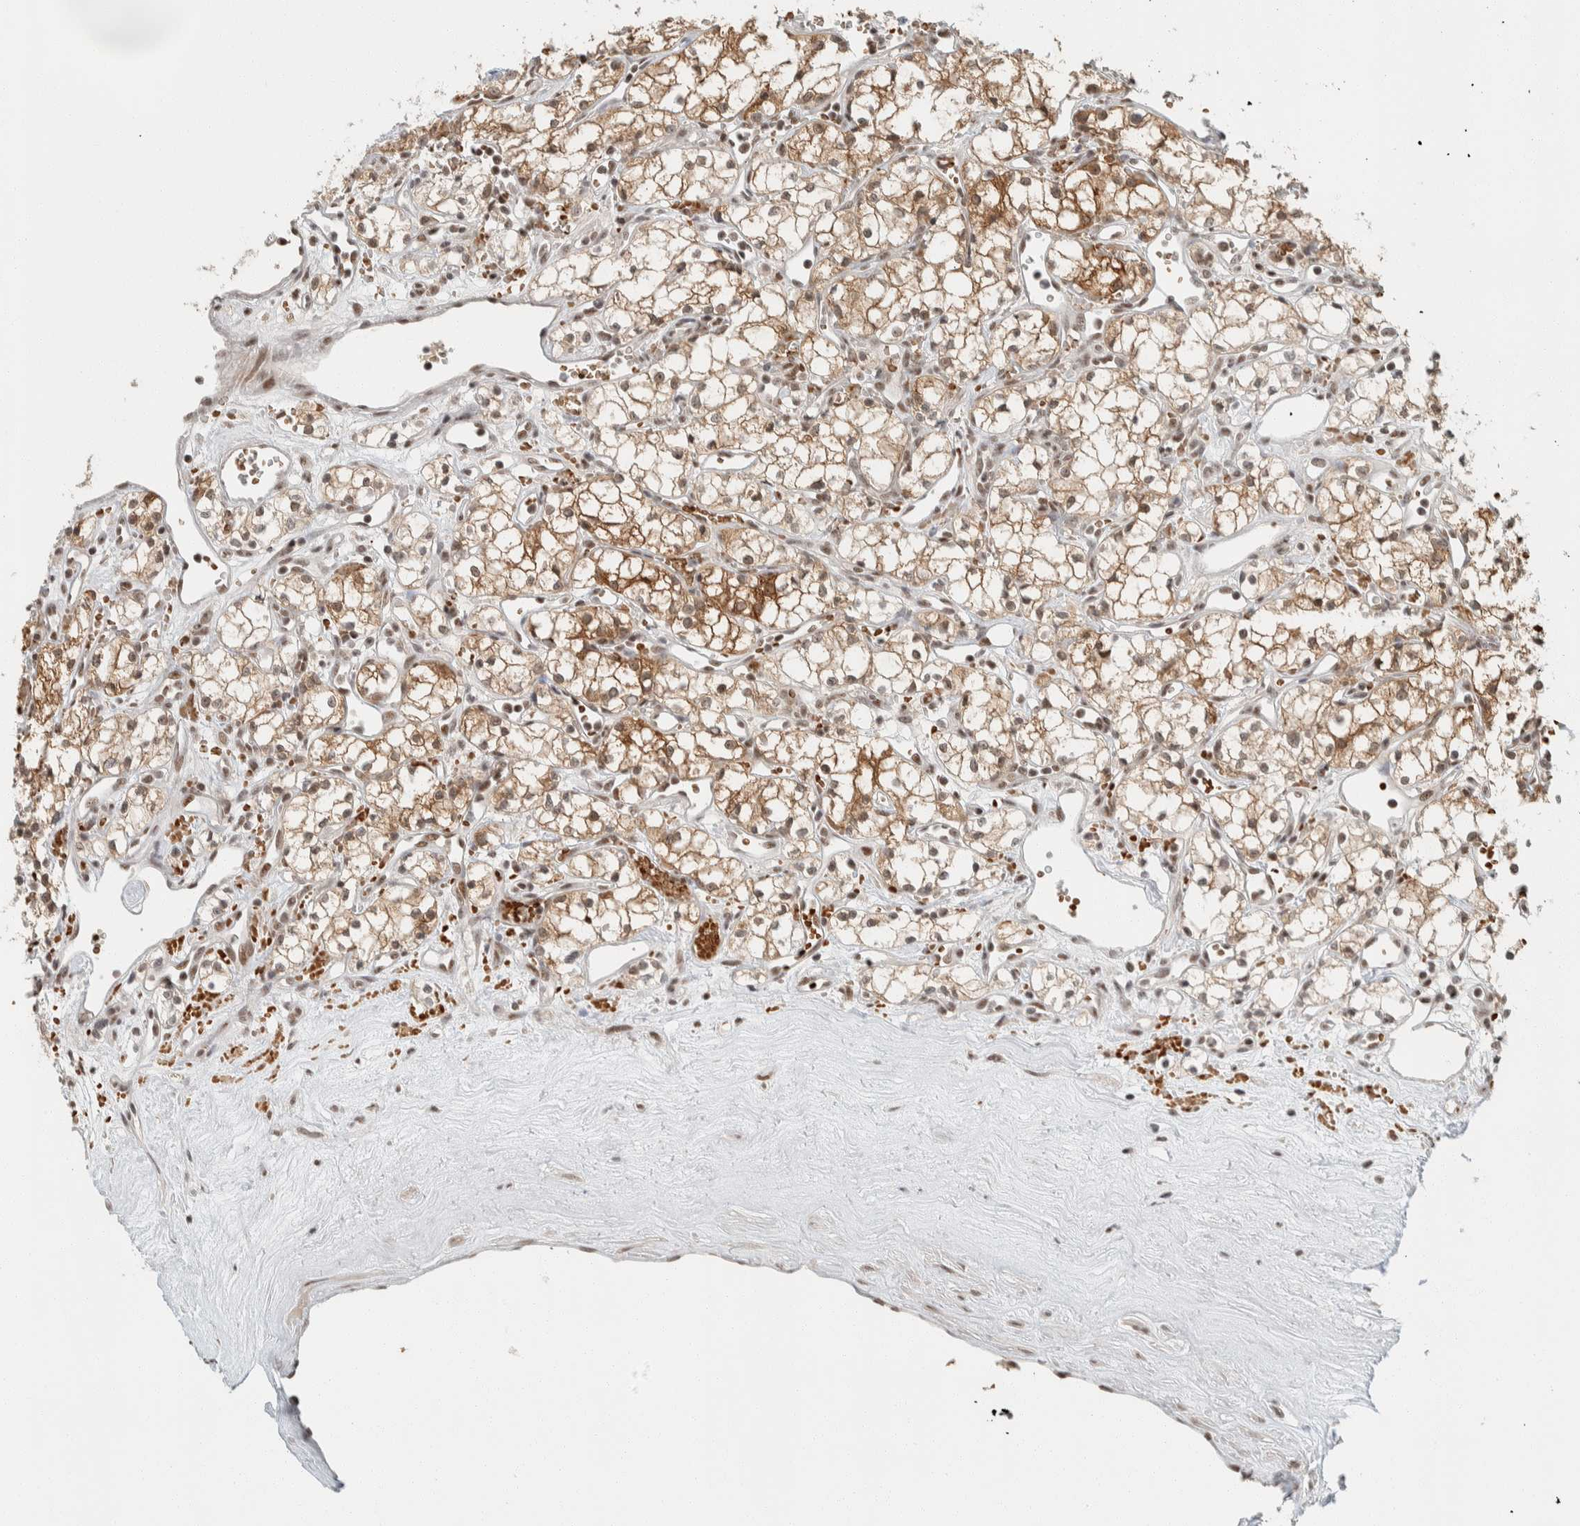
{"staining": {"intensity": "moderate", "quantity": "25%-75%", "location": "cytoplasmic/membranous"}, "tissue": "renal cancer", "cell_type": "Tumor cells", "image_type": "cancer", "snomed": [{"axis": "morphology", "description": "Adenocarcinoma, NOS"}, {"axis": "topography", "description": "Kidney"}], "caption": "Adenocarcinoma (renal) was stained to show a protein in brown. There is medium levels of moderate cytoplasmic/membranous expression in about 25%-75% of tumor cells. Ihc stains the protein in brown and the nuclei are stained blue.", "gene": "ZBTB2", "patient": {"sex": "male", "age": 59}}